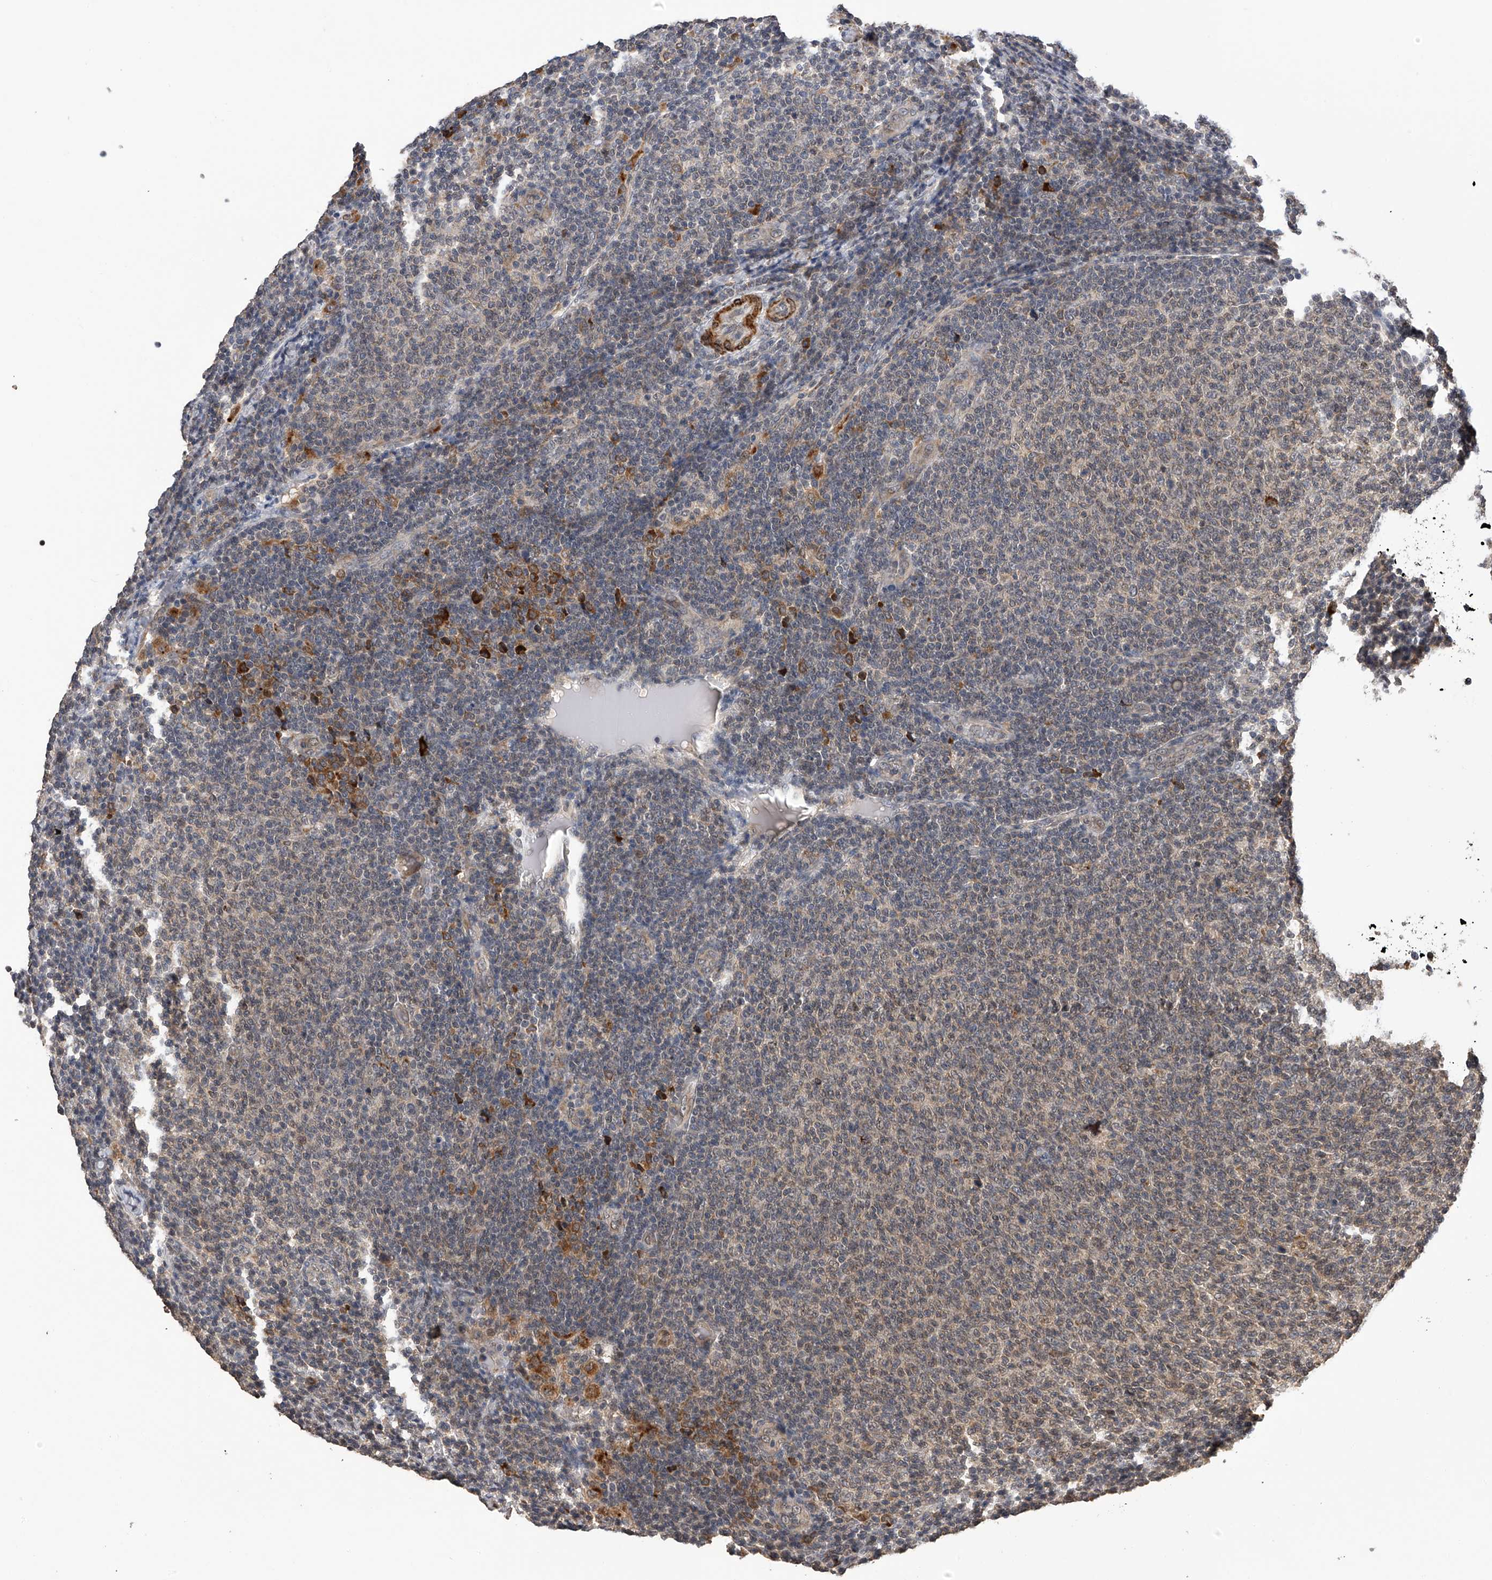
{"staining": {"intensity": "weak", "quantity": "<25%", "location": "cytoplasmic/membranous"}, "tissue": "lymphoma", "cell_type": "Tumor cells", "image_type": "cancer", "snomed": [{"axis": "morphology", "description": "Malignant lymphoma, non-Hodgkin's type, Low grade"}, {"axis": "topography", "description": "Lymph node"}], "caption": "Tumor cells are negative for brown protein staining in low-grade malignant lymphoma, non-Hodgkin's type. (Immunohistochemistry (ihc), brightfield microscopy, high magnification).", "gene": "SPOCK1", "patient": {"sex": "male", "age": 66}}